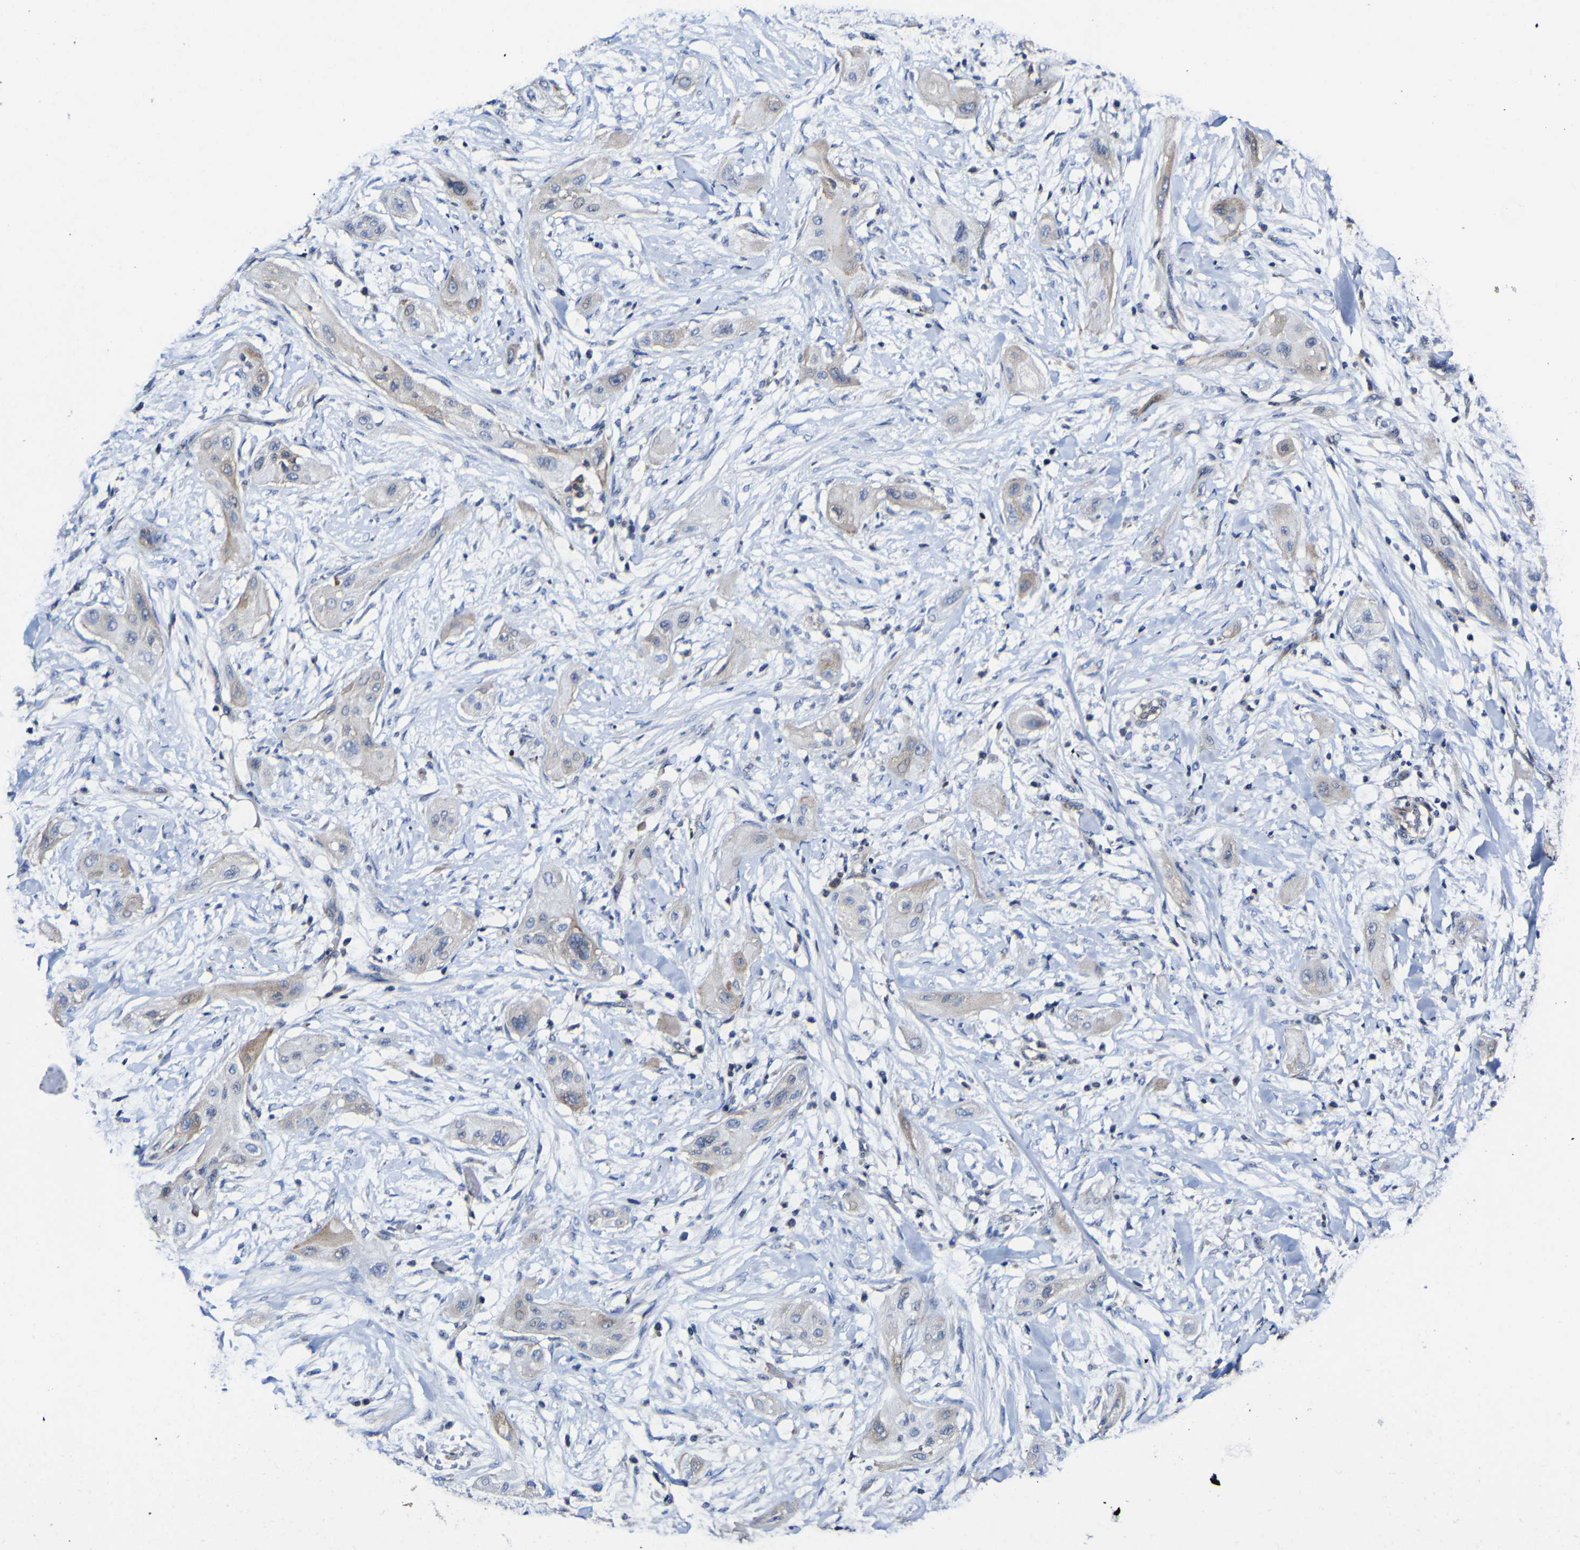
{"staining": {"intensity": "weak", "quantity": "25%-75%", "location": "cytoplasmic/membranous"}, "tissue": "lung cancer", "cell_type": "Tumor cells", "image_type": "cancer", "snomed": [{"axis": "morphology", "description": "Squamous cell carcinoma, NOS"}, {"axis": "topography", "description": "Lung"}], "caption": "Brown immunohistochemical staining in lung cancer exhibits weak cytoplasmic/membranous expression in about 25%-75% of tumor cells.", "gene": "CCDC90B", "patient": {"sex": "female", "age": 47}}